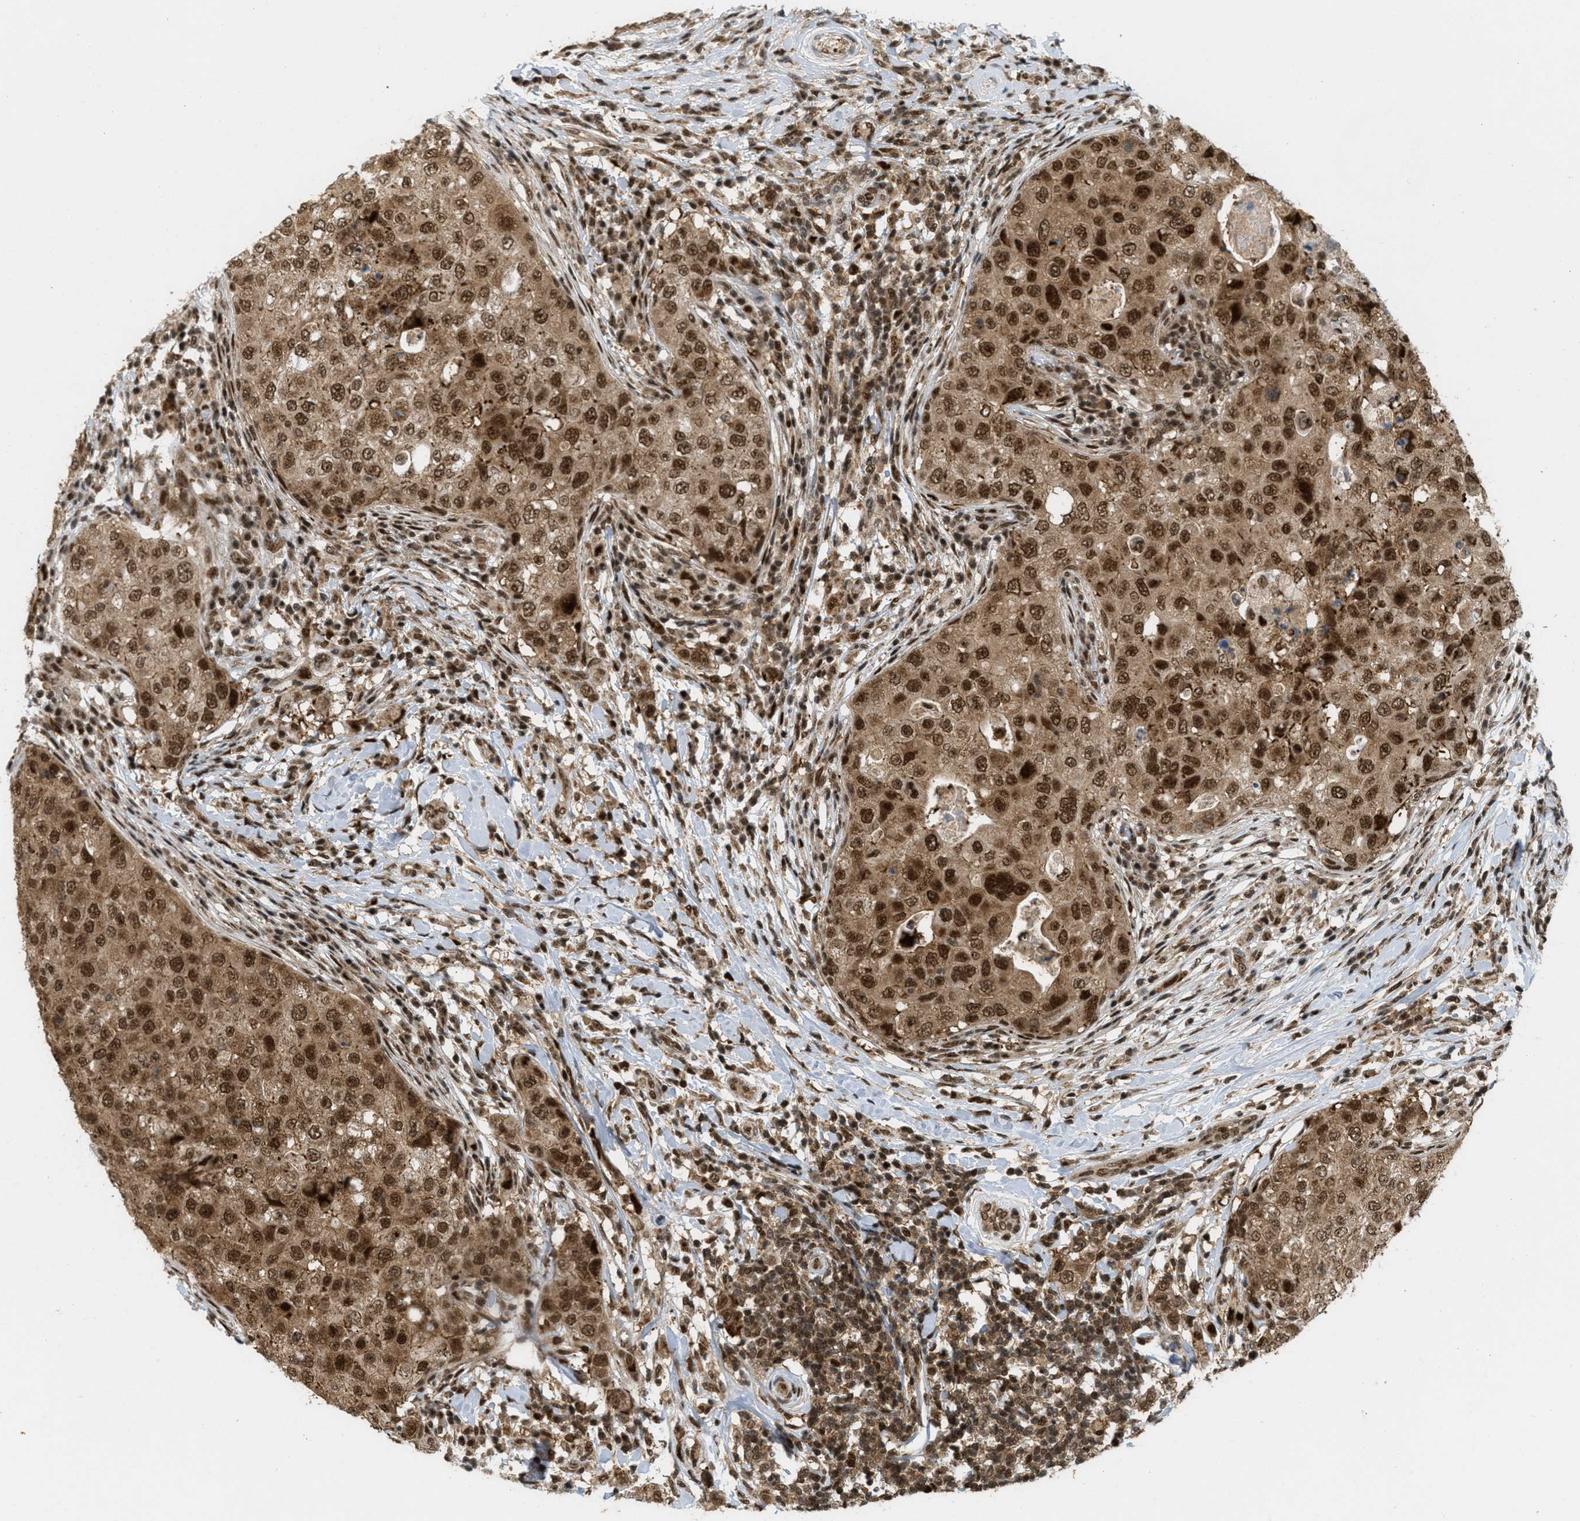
{"staining": {"intensity": "strong", "quantity": ">75%", "location": "cytoplasmic/membranous,nuclear"}, "tissue": "breast cancer", "cell_type": "Tumor cells", "image_type": "cancer", "snomed": [{"axis": "morphology", "description": "Duct carcinoma"}, {"axis": "topography", "description": "Breast"}], "caption": "Protein staining reveals strong cytoplasmic/membranous and nuclear positivity in about >75% of tumor cells in breast intraductal carcinoma.", "gene": "TLK1", "patient": {"sex": "female", "age": 27}}